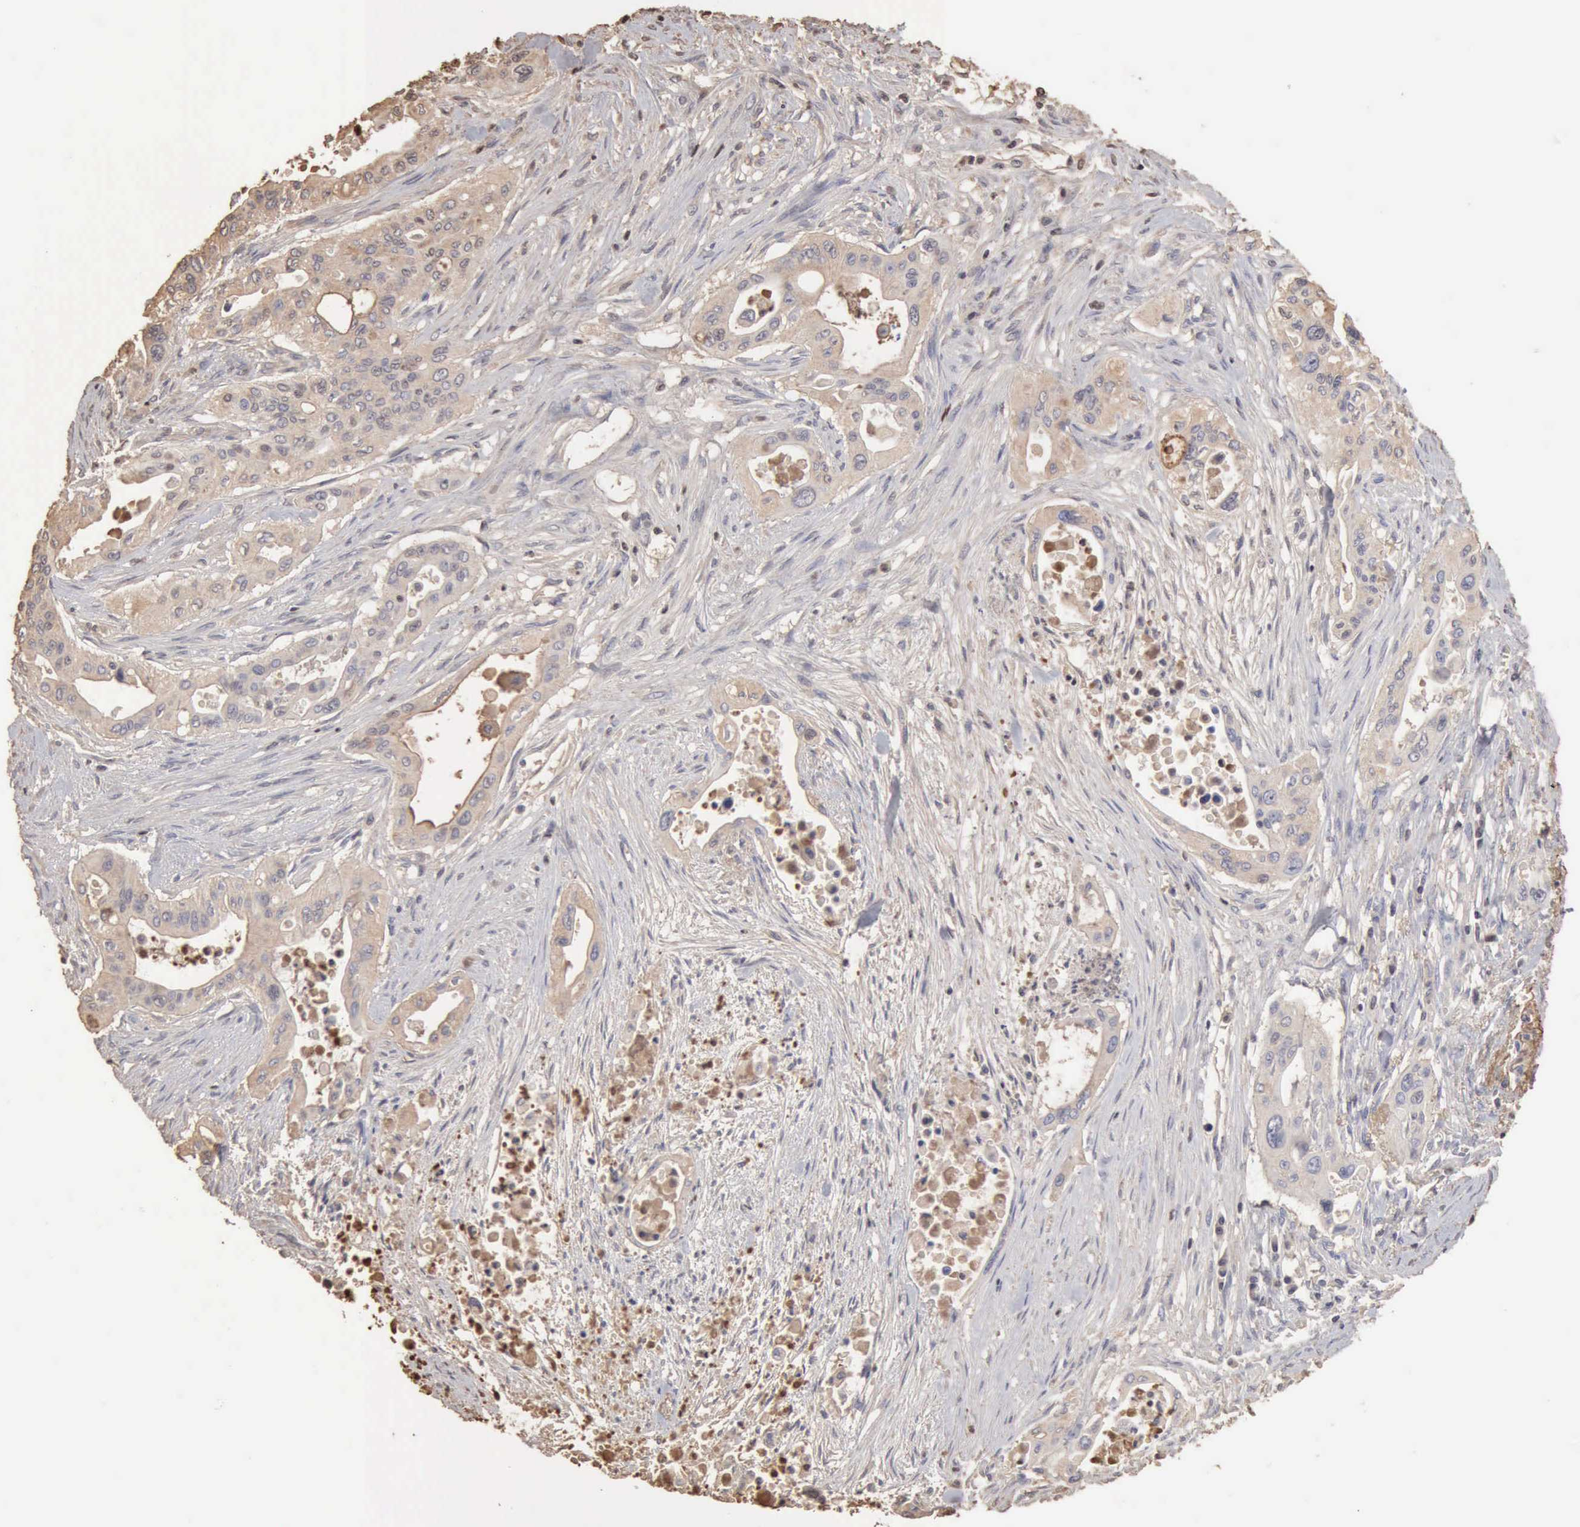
{"staining": {"intensity": "weak", "quantity": ">75%", "location": "cytoplasmic/membranous"}, "tissue": "pancreatic cancer", "cell_type": "Tumor cells", "image_type": "cancer", "snomed": [{"axis": "morphology", "description": "Adenocarcinoma, NOS"}, {"axis": "topography", "description": "Pancreas"}], "caption": "This is a micrograph of IHC staining of pancreatic cancer (adenocarcinoma), which shows weak staining in the cytoplasmic/membranous of tumor cells.", "gene": "SERPINA1", "patient": {"sex": "male", "age": 77}}